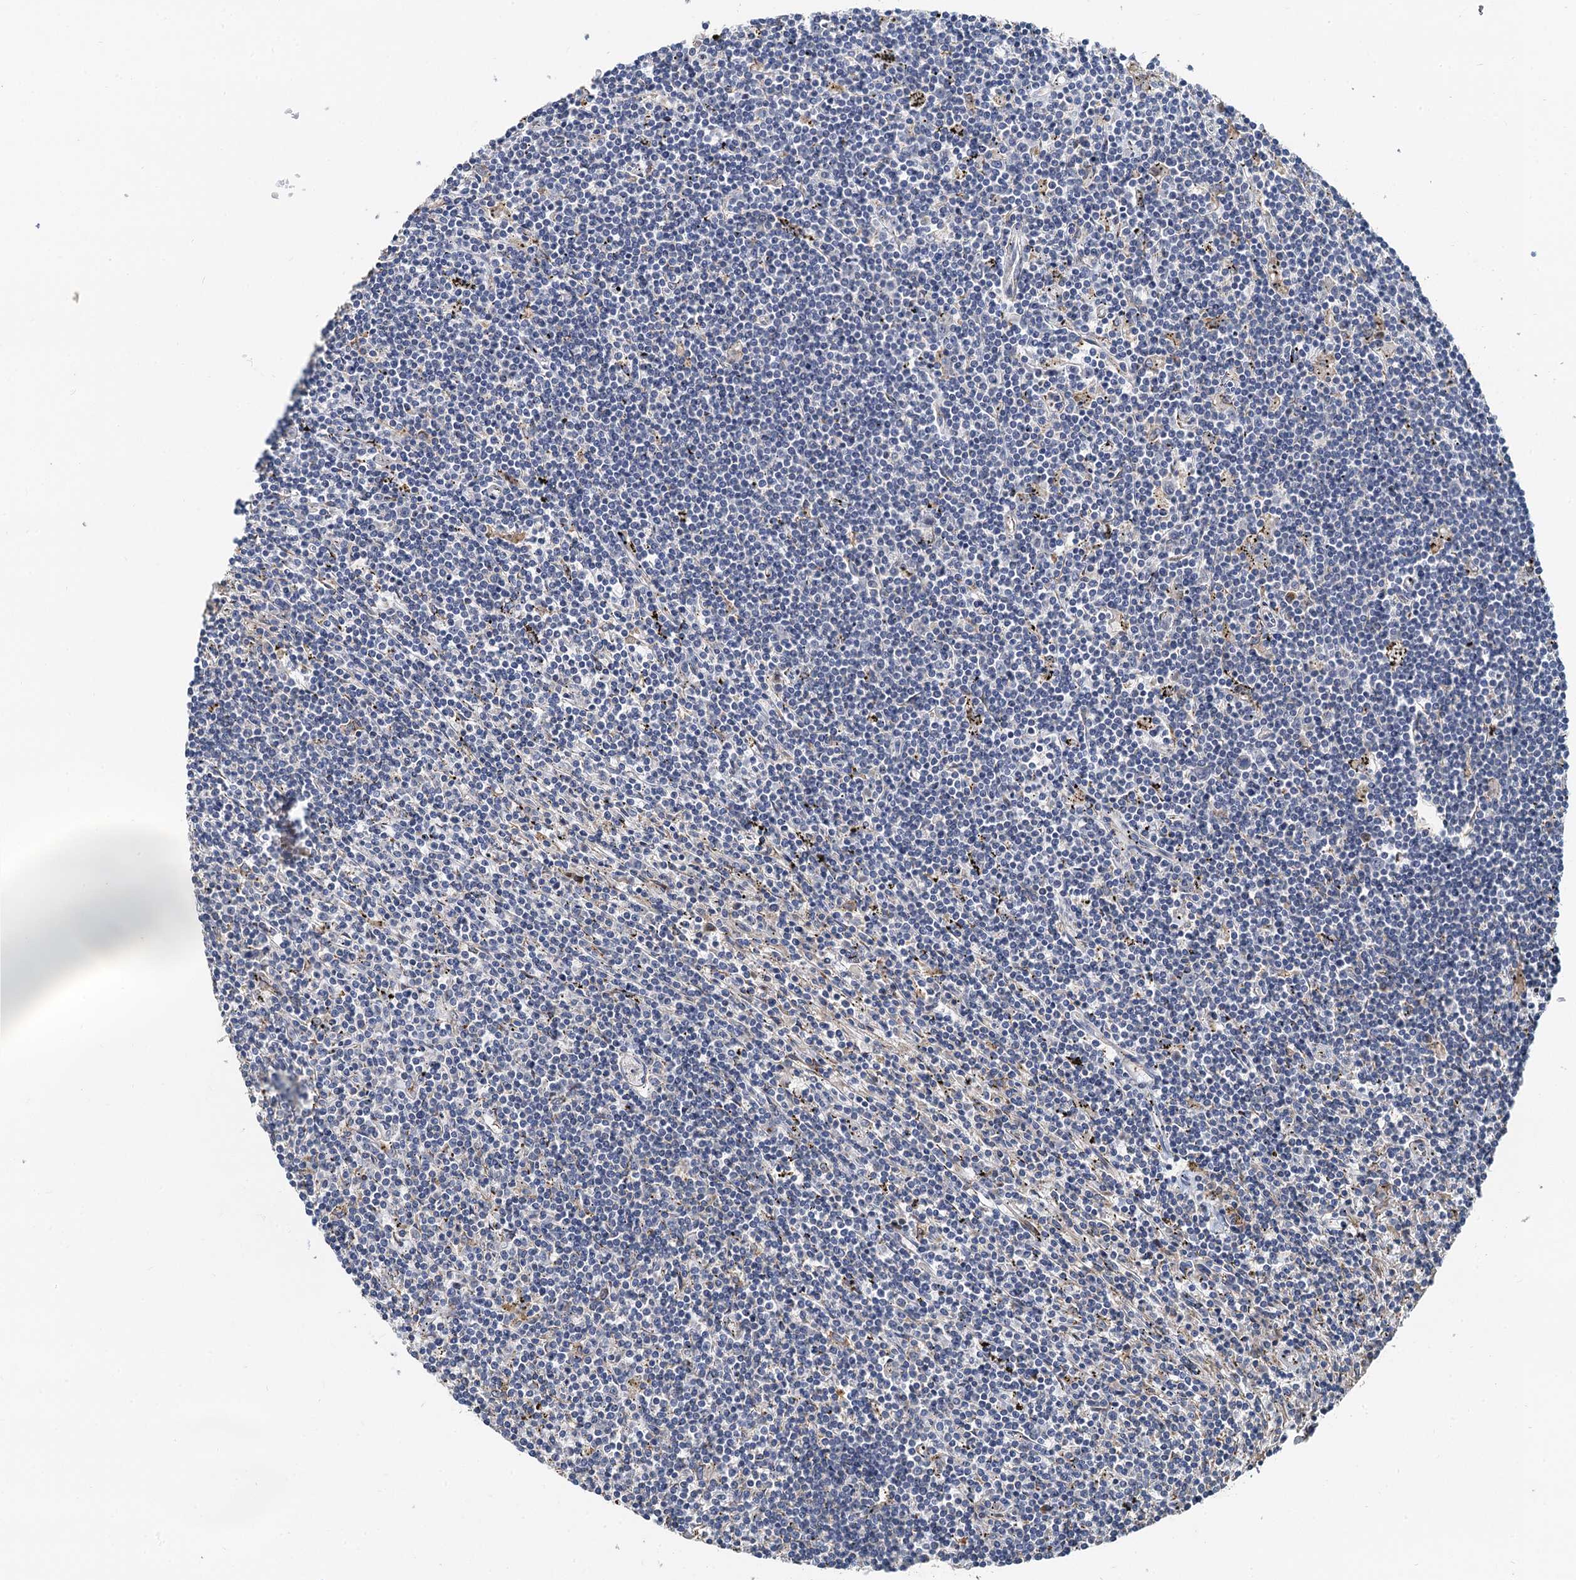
{"staining": {"intensity": "negative", "quantity": "none", "location": "none"}, "tissue": "lymphoma", "cell_type": "Tumor cells", "image_type": "cancer", "snomed": [{"axis": "morphology", "description": "Malignant lymphoma, non-Hodgkin's type, Low grade"}, {"axis": "topography", "description": "Spleen"}], "caption": "Immunohistochemistry photomicrograph of neoplastic tissue: low-grade malignant lymphoma, non-Hodgkin's type stained with DAB (3,3'-diaminobenzidine) demonstrates no significant protein positivity in tumor cells.", "gene": "NKAPD1", "patient": {"sex": "male", "age": 76}}